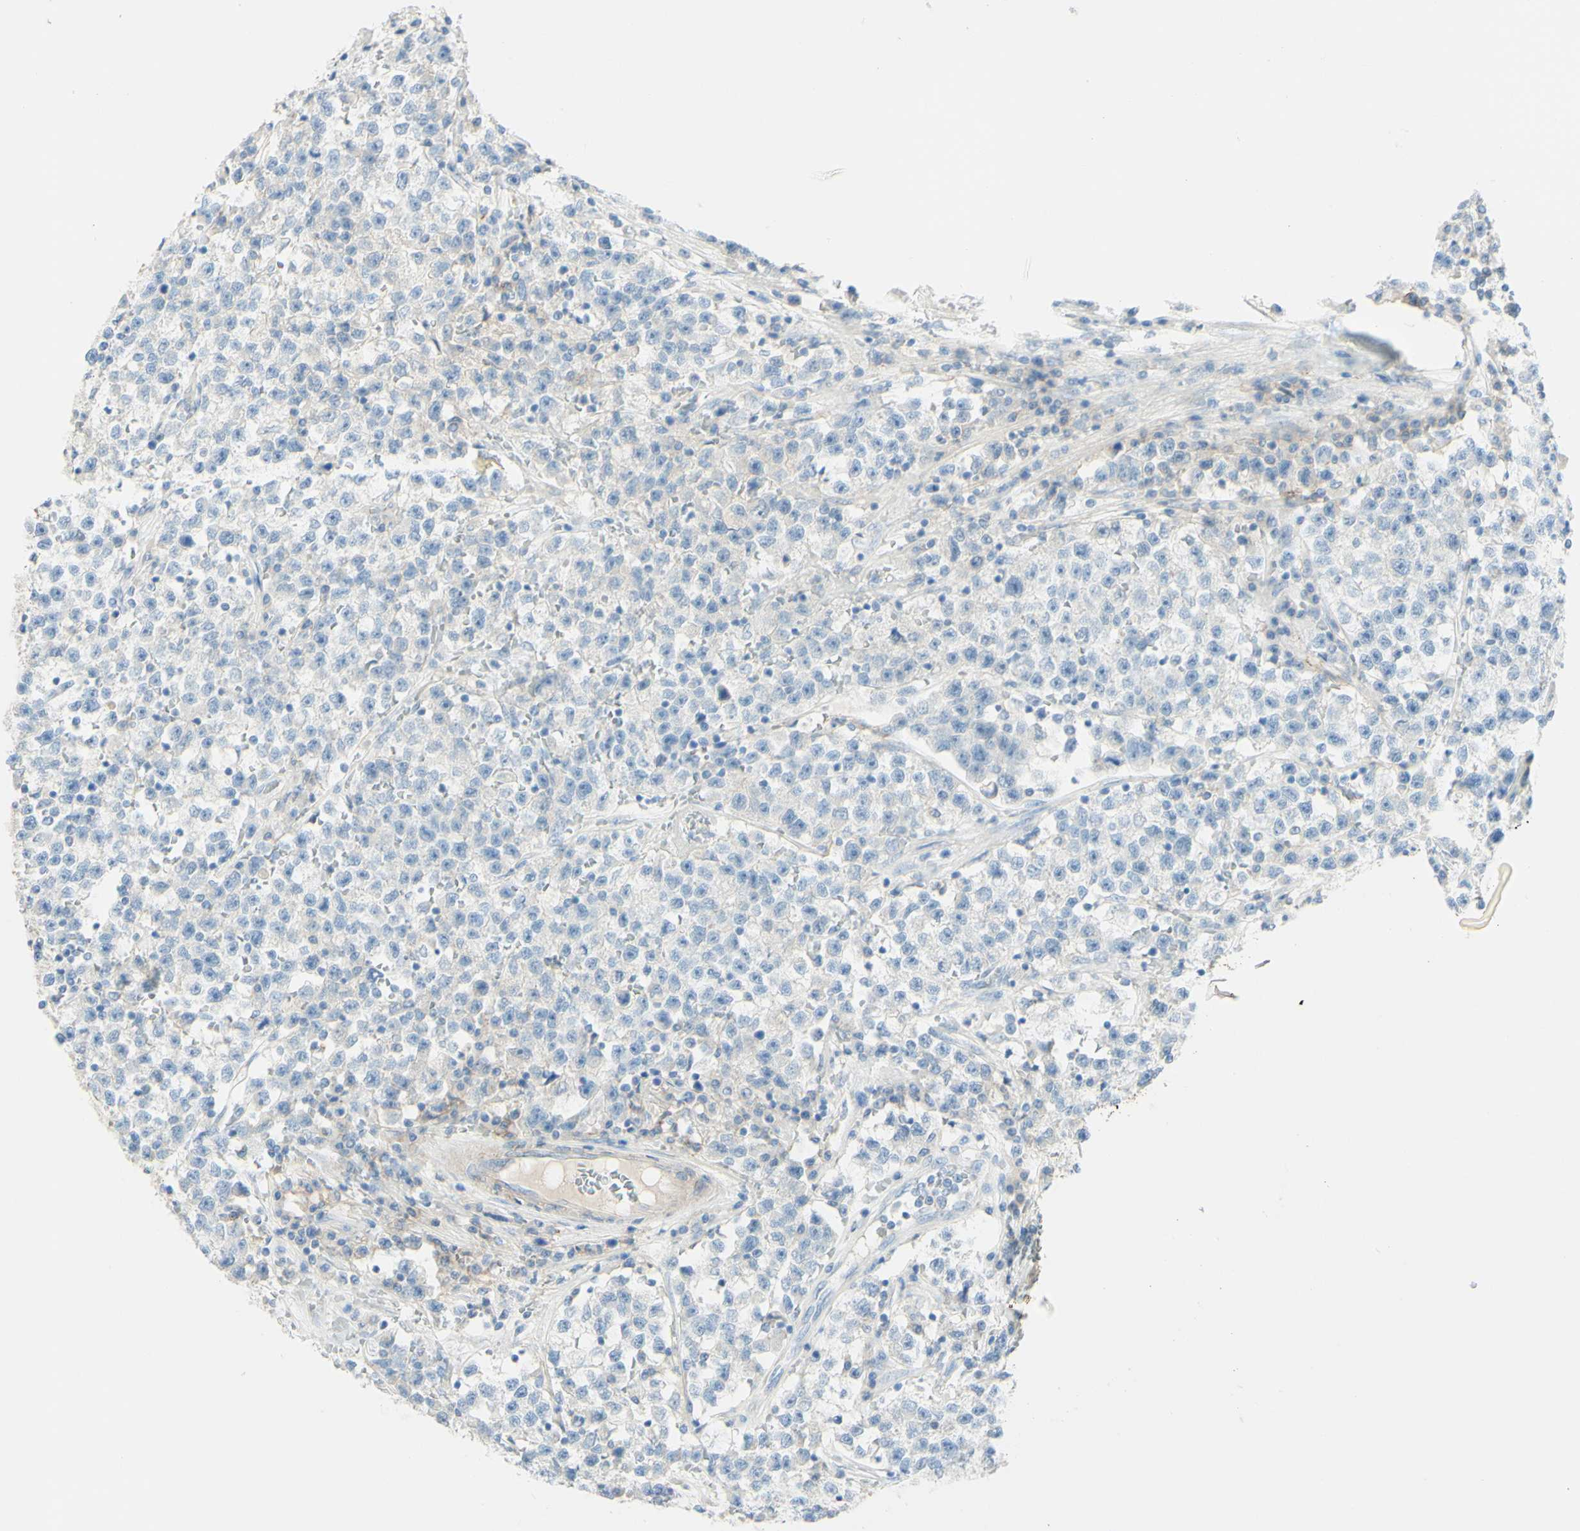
{"staining": {"intensity": "negative", "quantity": "none", "location": "none"}, "tissue": "testis cancer", "cell_type": "Tumor cells", "image_type": "cancer", "snomed": [{"axis": "morphology", "description": "Seminoma, NOS"}, {"axis": "topography", "description": "Testis"}], "caption": "The image reveals no significant staining in tumor cells of testis cancer (seminoma). (IHC, brightfield microscopy, high magnification).", "gene": "ALCAM", "patient": {"sex": "male", "age": 22}}